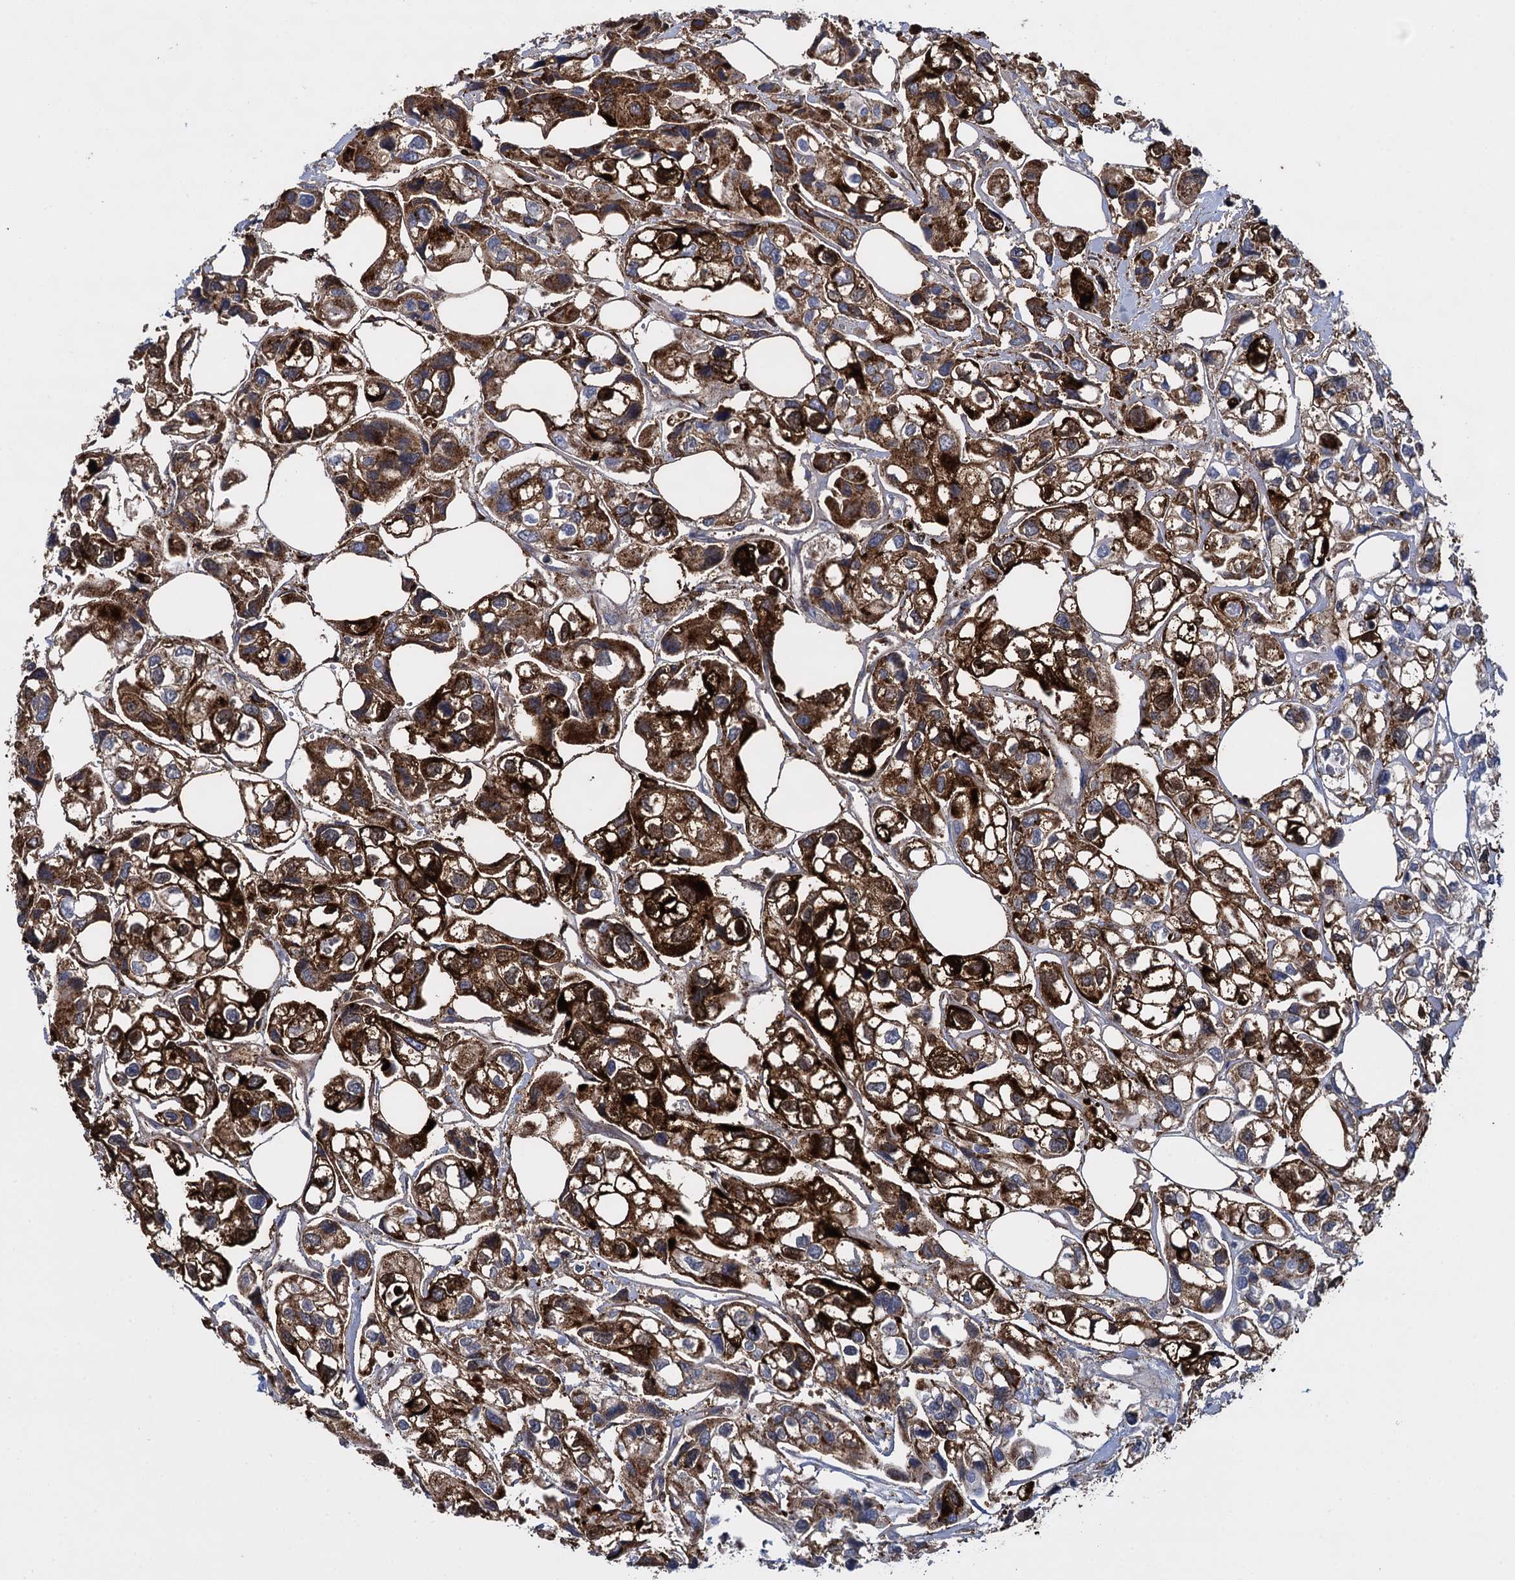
{"staining": {"intensity": "strong", "quantity": "25%-75%", "location": "cytoplasmic/membranous"}, "tissue": "urothelial cancer", "cell_type": "Tumor cells", "image_type": "cancer", "snomed": [{"axis": "morphology", "description": "Urothelial carcinoma, High grade"}, {"axis": "topography", "description": "Urinary bladder"}], "caption": "Immunohistochemical staining of human urothelial cancer demonstrates strong cytoplasmic/membranous protein positivity in approximately 25%-75% of tumor cells.", "gene": "SNCG", "patient": {"sex": "male", "age": 67}}